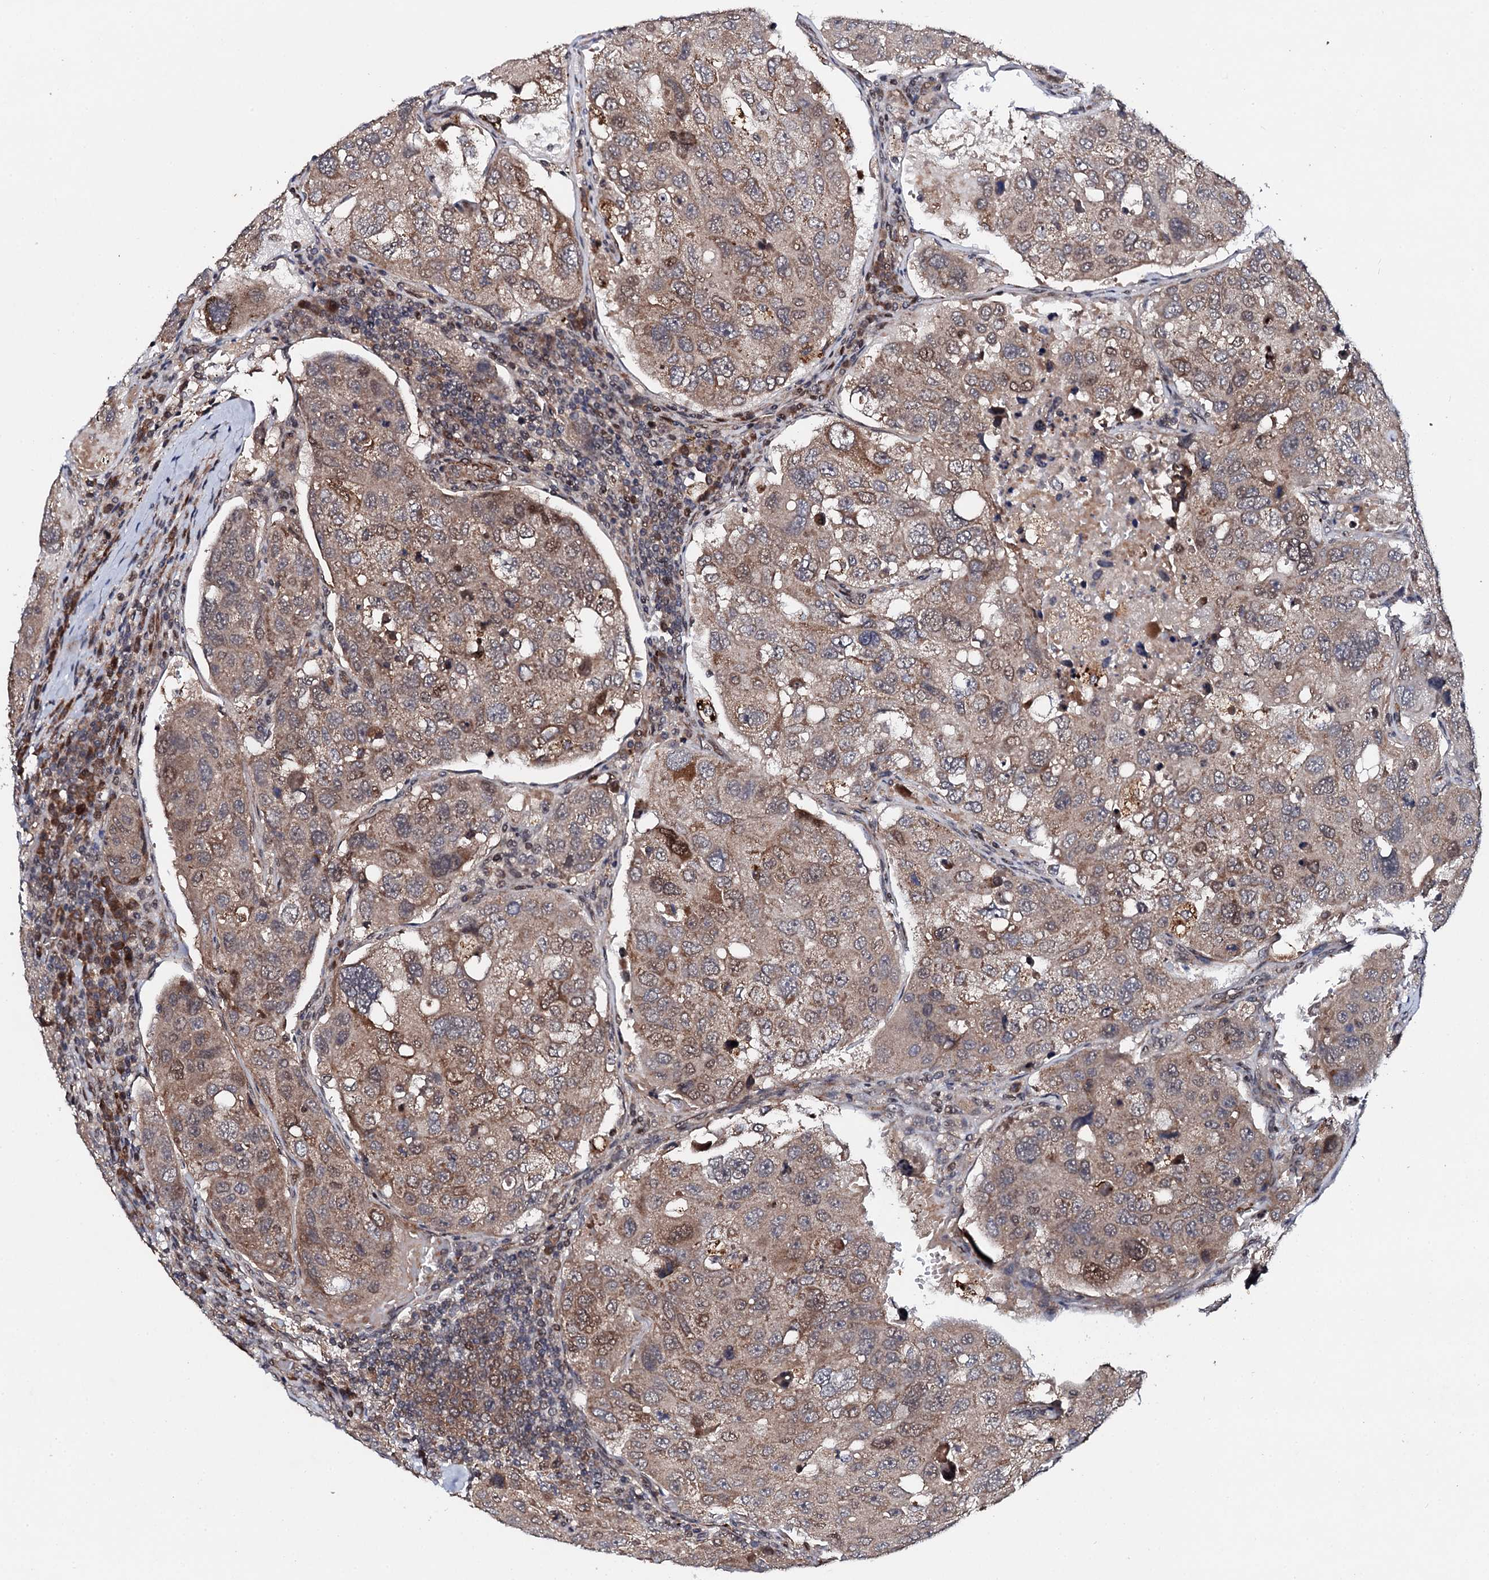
{"staining": {"intensity": "weak", "quantity": "25%-75%", "location": "cytoplasmic/membranous,nuclear"}, "tissue": "urothelial cancer", "cell_type": "Tumor cells", "image_type": "cancer", "snomed": [{"axis": "morphology", "description": "Urothelial carcinoma, High grade"}, {"axis": "topography", "description": "Lymph node"}, {"axis": "topography", "description": "Urinary bladder"}], "caption": "Urothelial cancer was stained to show a protein in brown. There is low levels of weak cytoplasmic/membranous and nuclear positivity in about 25%-75% of tumor cells.", "gene": "FAM111A", "patient": {"sex": "male", "age": 51}}